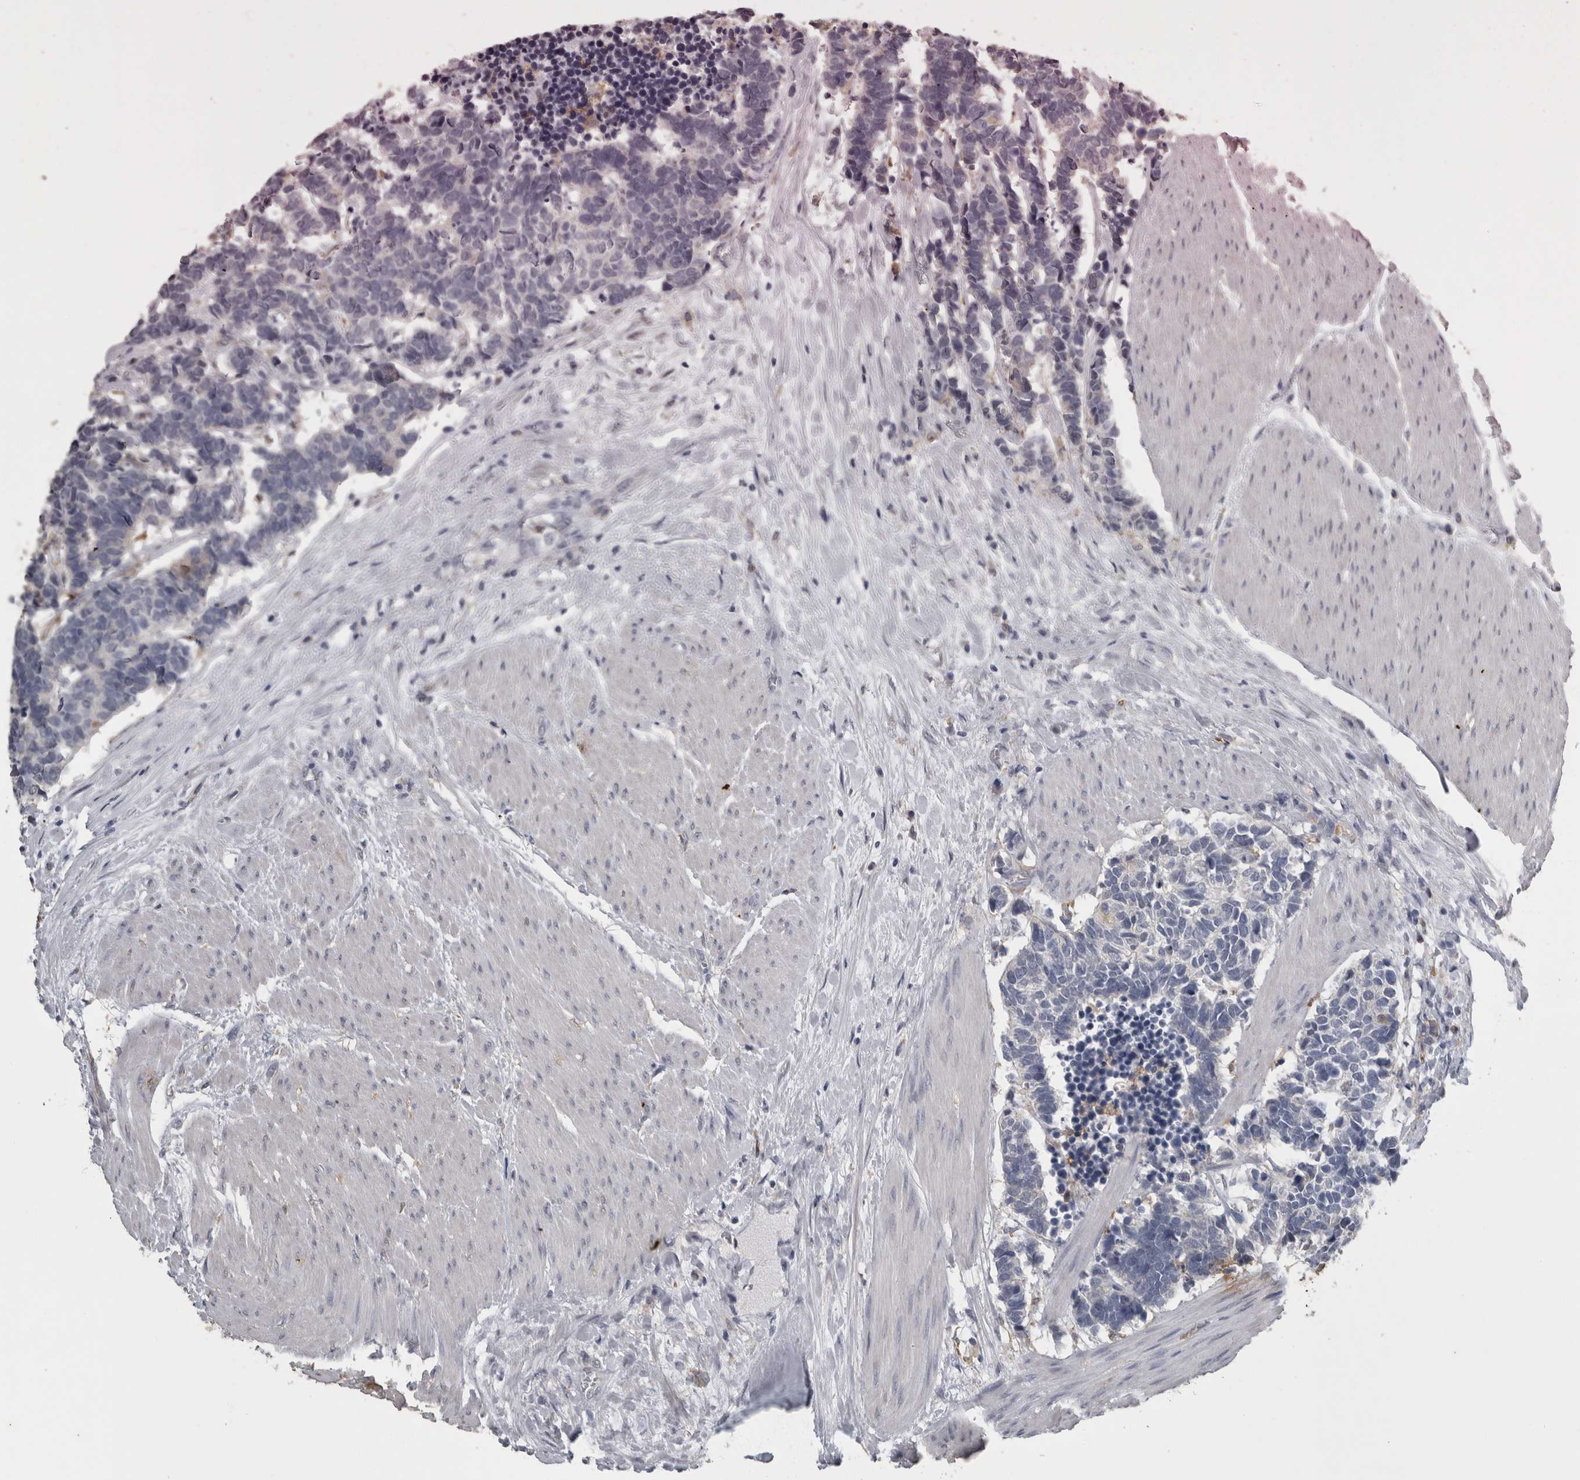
{"staining": {"intensity": "negative", "quantity": "none", "location": "none"}, "tissue": "carcinoid", "cell_type": "Tumor cells", "image_type": "cancer", "snomed": [{"axis": "morphology", "description": "Carcinoma, NOS"}, {"axis": "morphology", "description": "Carcinoid, malignant, NOS"}, {"axis": "topography", "description": "Urinary bladder"}], "caption": "Immunohistochemistry (IHC) image of carcinoid (malignant) stained for a protein (brown), which exhibits no staining in tumor cells.", "gene": "PIK3AP1", "patient": {"sex": "male", "age": 57}}